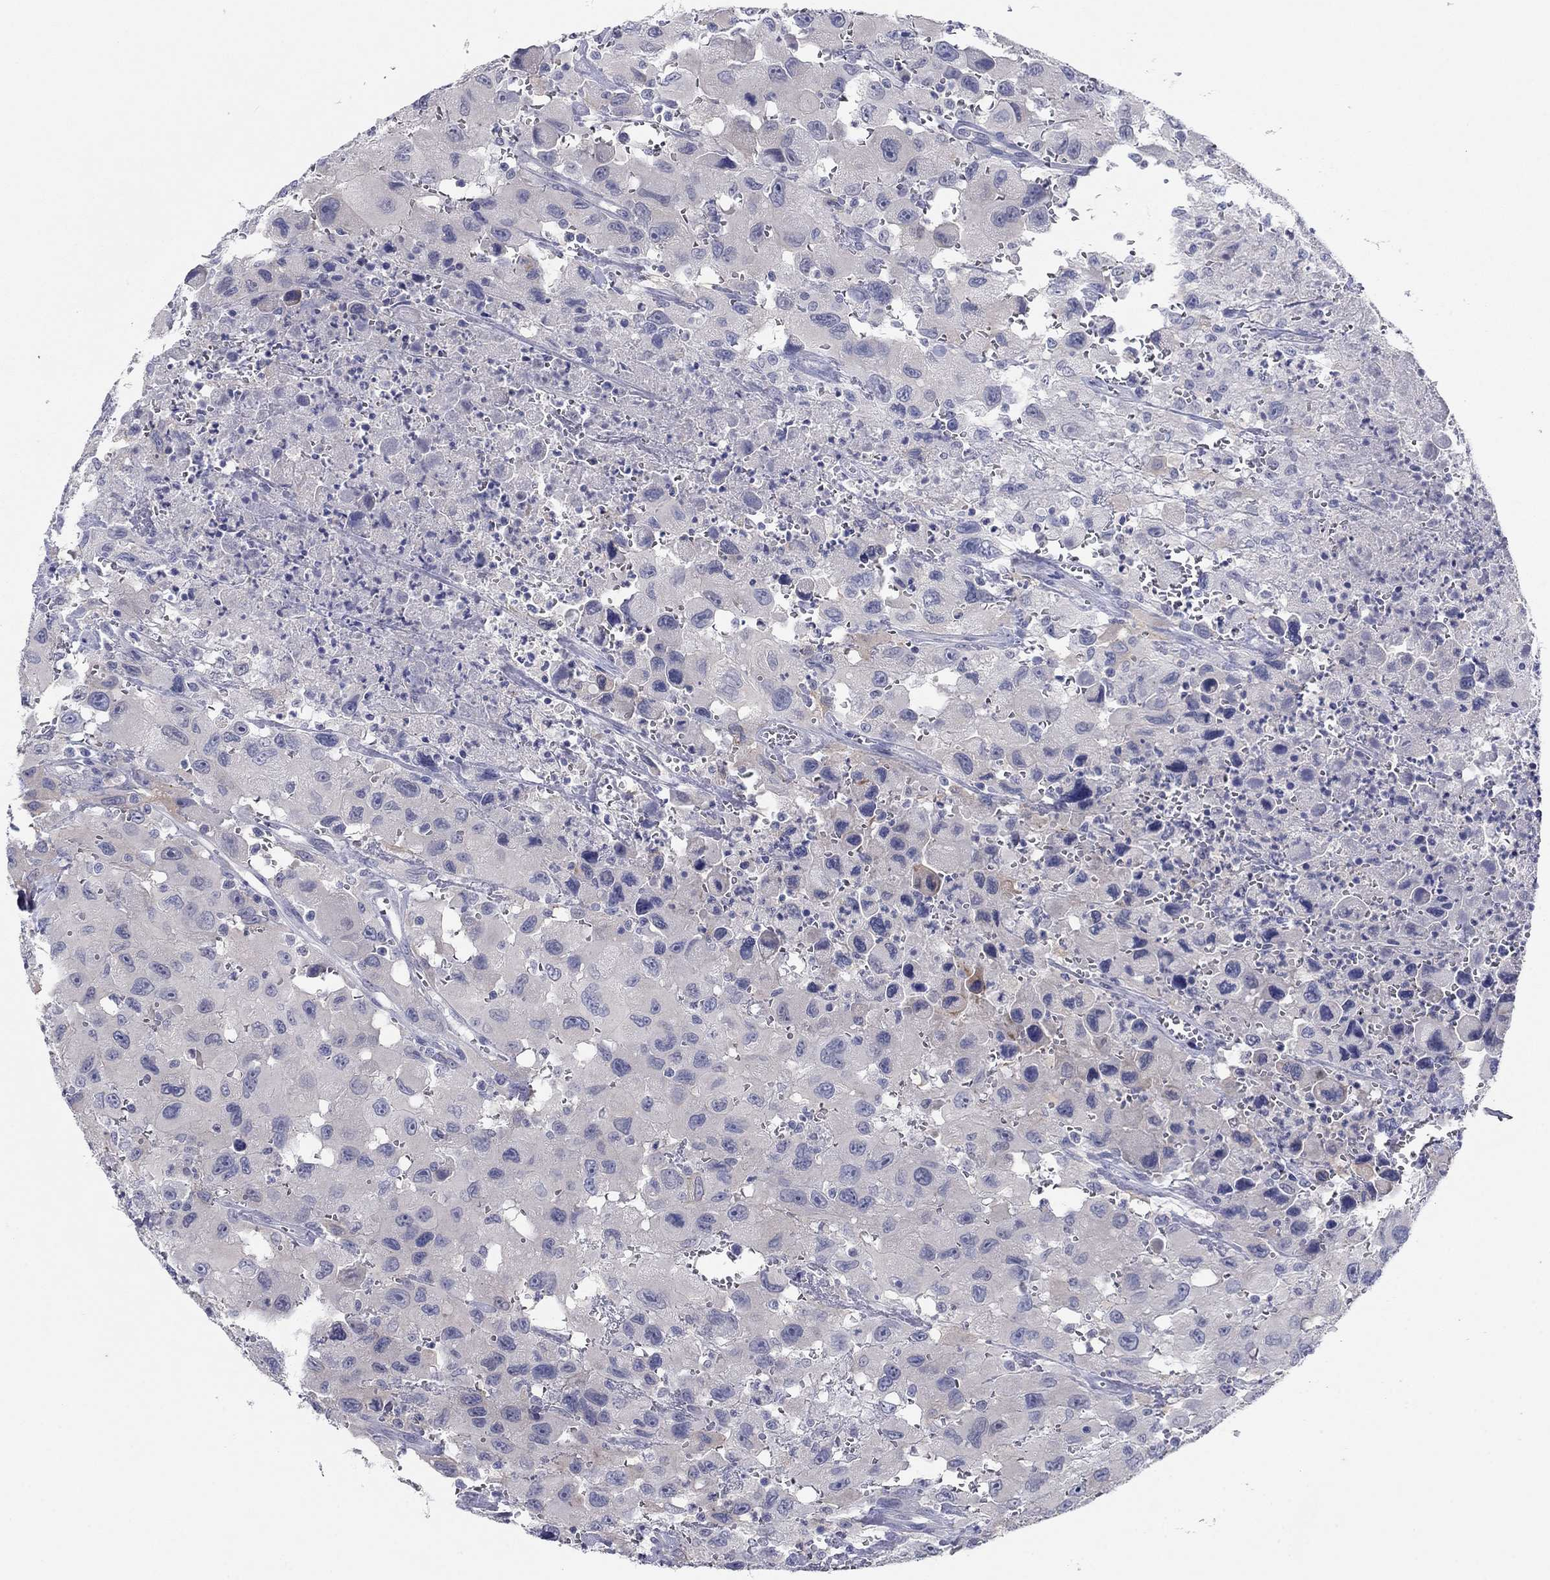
{"staining": {"intensity": "negative", "quantity": "none", "location": "none"}, "tissue": "head and neck cancer", "cell_type": "Tumor cells", "image_type": "cancer", "snomed": [{"axis": "morphology", "description": "Squamous cell carcinoma, NOS"}, {"axis": "morphology", "description": "Squamous cell carcinoma, metastatic, NOS"}, {"axis": "topography", "description": "Oral tissue"}, {"axis": "topography", "description": "Head-Neck"}], "caption": "Photomicrograph shows no significant protein positivity in tumor cells of head and neck squamous cell carcinoma.", "gene": "PLS1", "patient": {"sex": "female", "age": 85}}